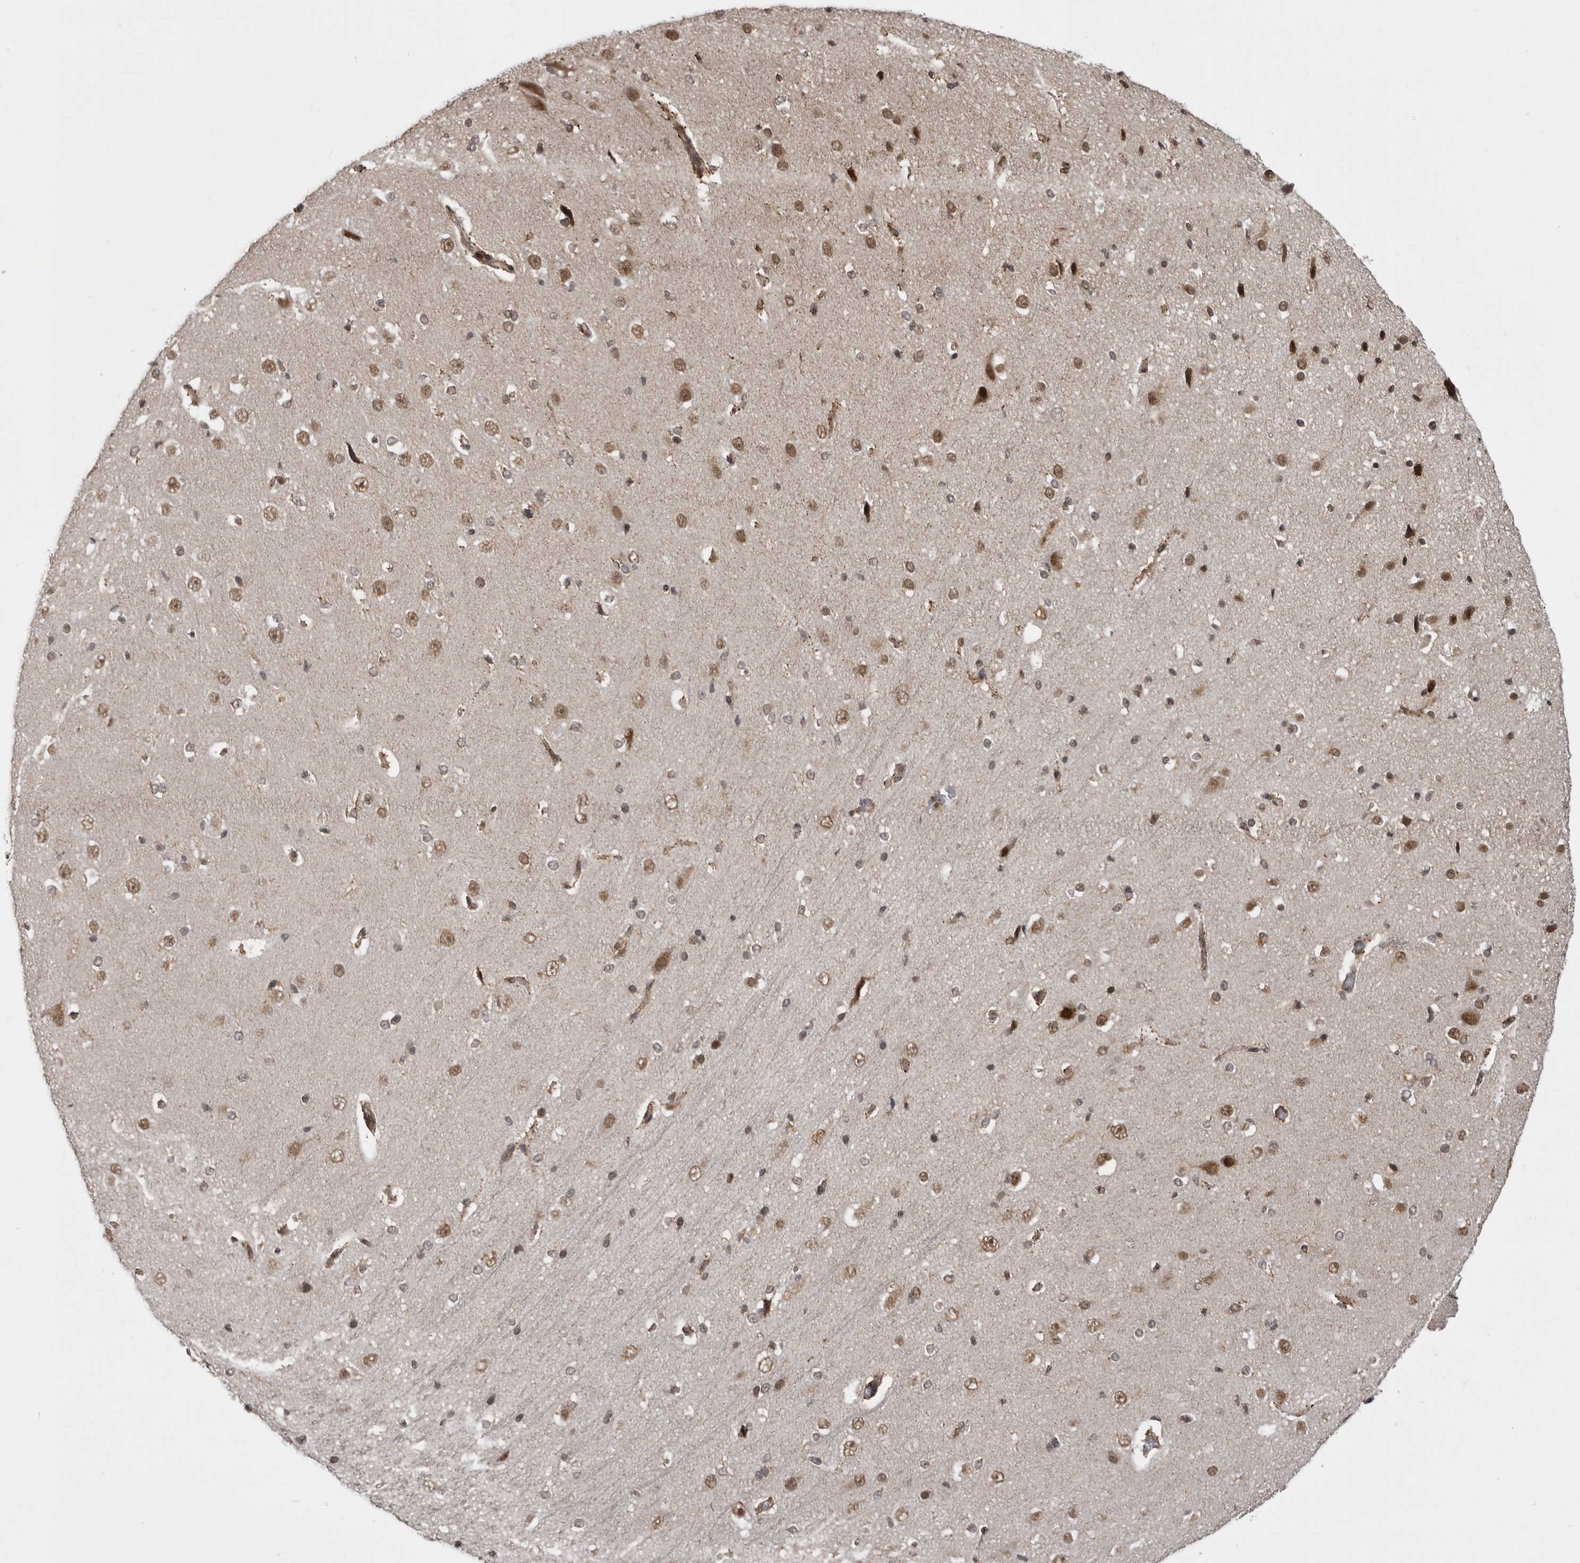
{"staining": {"intensity": "moderate", "quantity": ">75%", "location": "cytoplasmic/membranous,nuclear"}, "tissue": "cerebral cortex", "cell_type": "Endothelial cells", "image_type": "normal", "snomed": [{"axis": "morphology", "description": "Normal tissue, NOS"}, {"axis": "morphology", "description": "Developmental malformation"}, {"axis": "topography", "description": "Cerebral cortex"}], "caption": "Brown immunohistochemical staining in benign cerebral cortex shows moderate cytoplasmic/membranous,nuclear positivity in about >75% of endothelial cells.", "gene": "C1orf109", "patient": {"sex": "female", "age": 30}}